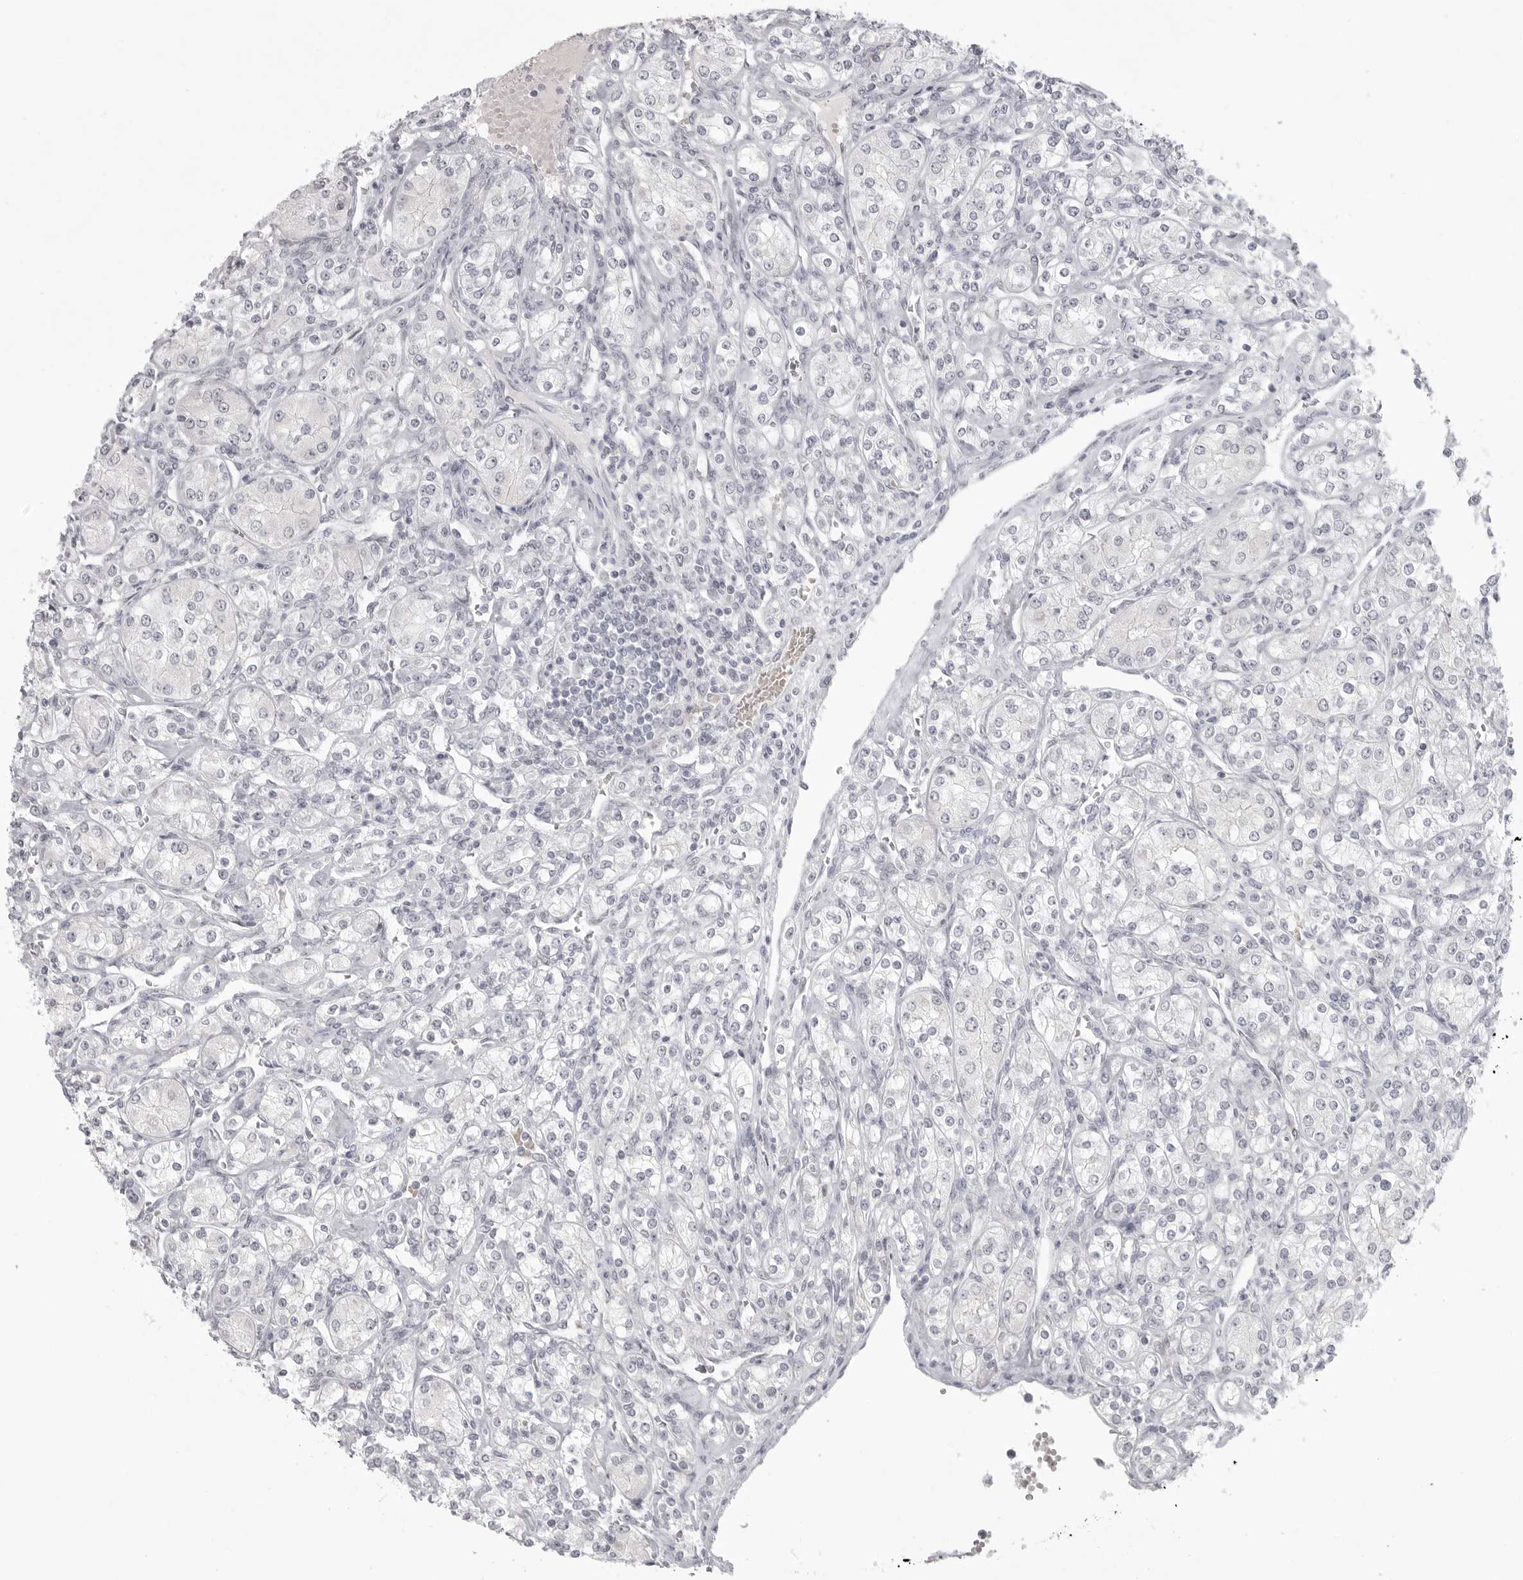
{"staining": {"intensity": "negative", "quantity": "none", "location": "none"}, "tissue": "renal cancer", "cell_type": "Tumor cells", "image_type": "cancer", "snomed": [{"axis": "morphology", "description": "Adenocarcinoma, NOS"}, {"axis": "topography", "description": "Kidney"}], "caption": "The IHC histopathology image has no significant positivity in tumor cells of adenocarcinoma (renal) tissue. (Immunohistochemistry (ihc), brightfield microscopy, high magnification).", "gene": "TCTN3", "patient": {"sex": "male", "age": 77}}